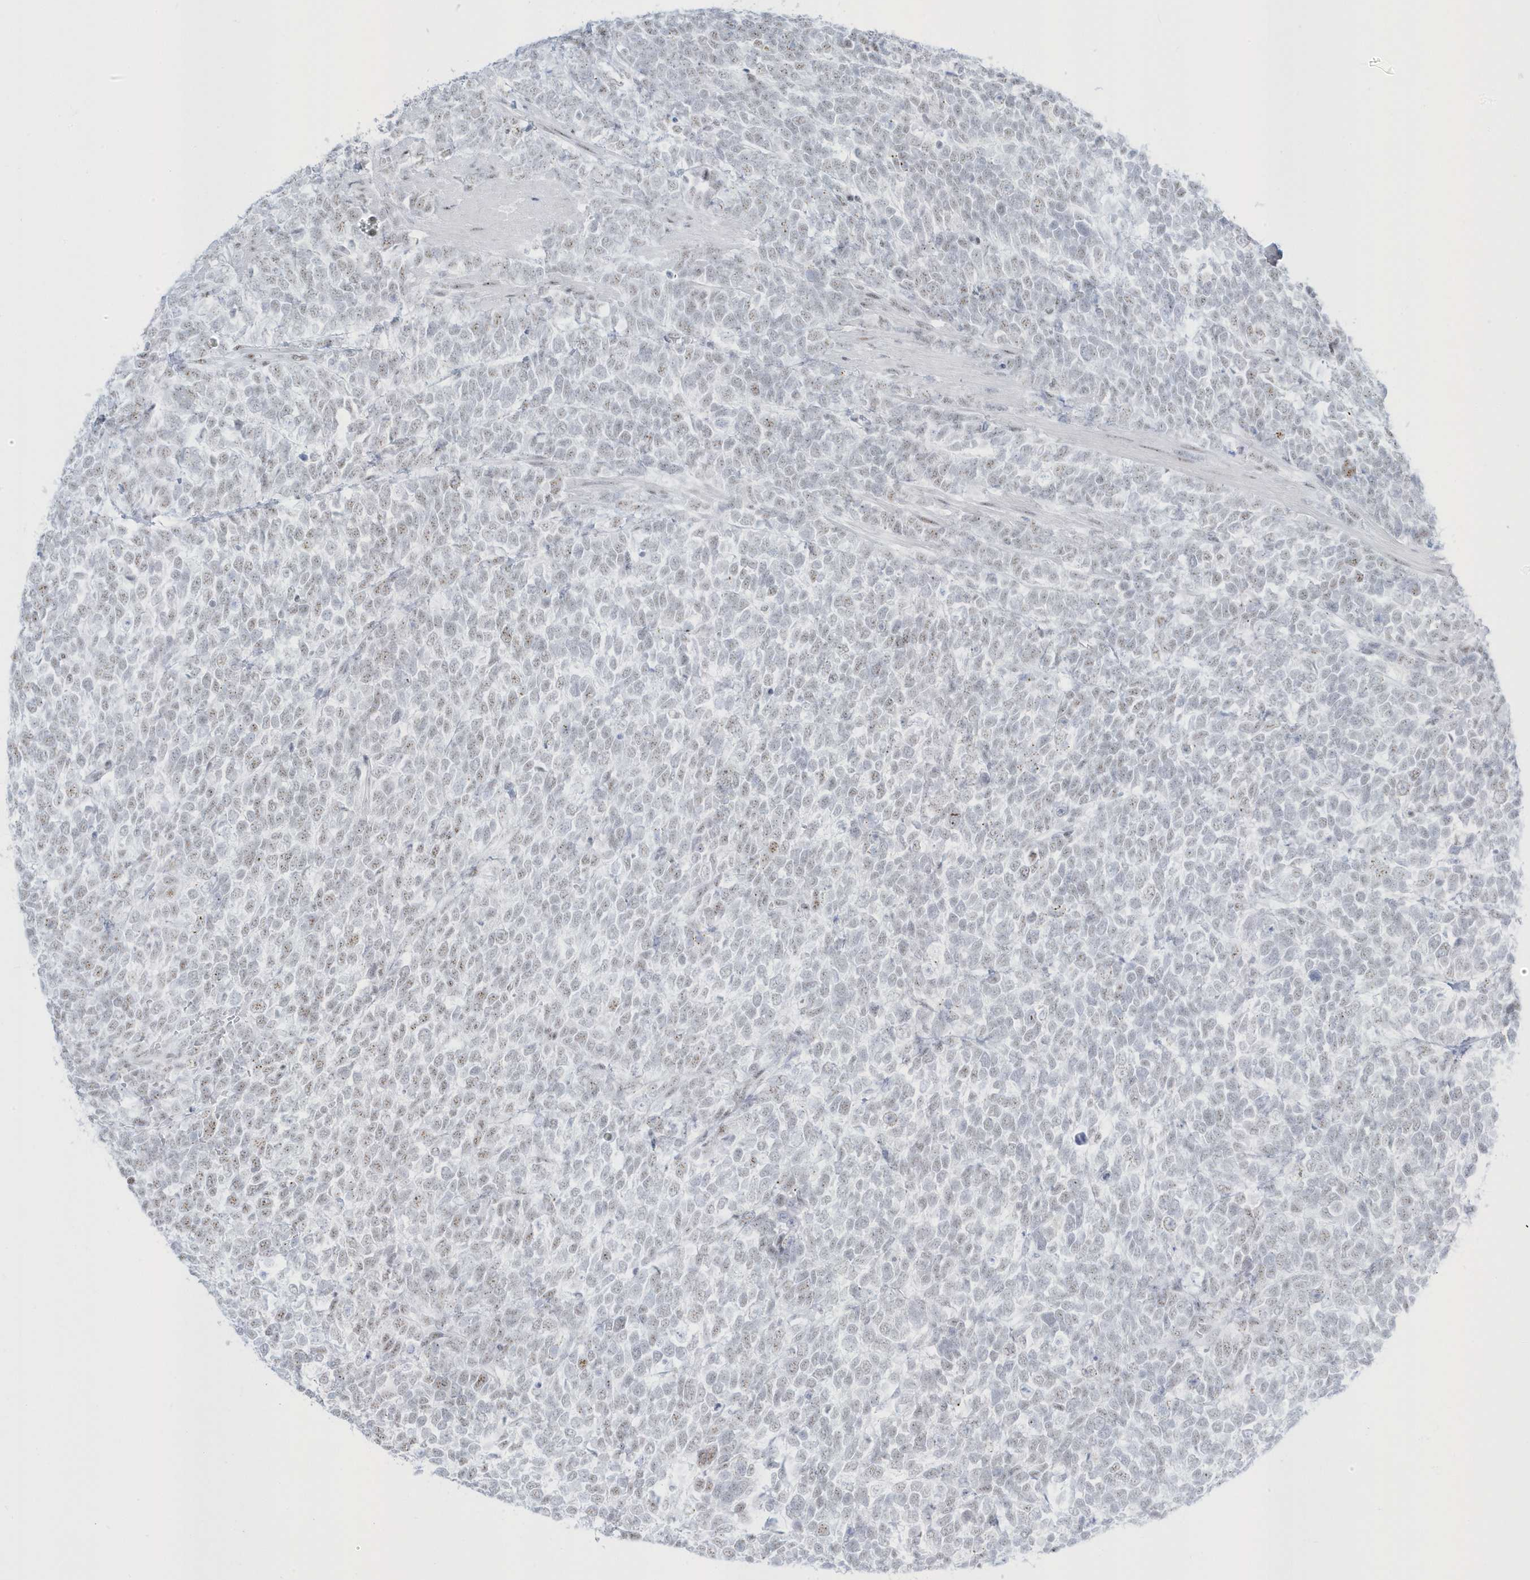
{"staining": {"intensity": "weak", "quantity": "<25%", "location": "nuclear"}, "tissue": "urothelial cancer", "cell_type": "Tumor cells", "image_type": "cancer", "snomed": [{"axis": "morphology", "description": "Urothelial carcinoma, High grade"}, {"axis": "topography", "description": "Urinary bladder"}], "caption": "Immunohistochemical staining of high-grade urothelial carcinoma displays no significant staining in tumor cells.", "gene": "PLEKHN1", "patient": {"sex": "female", "age": 82}}